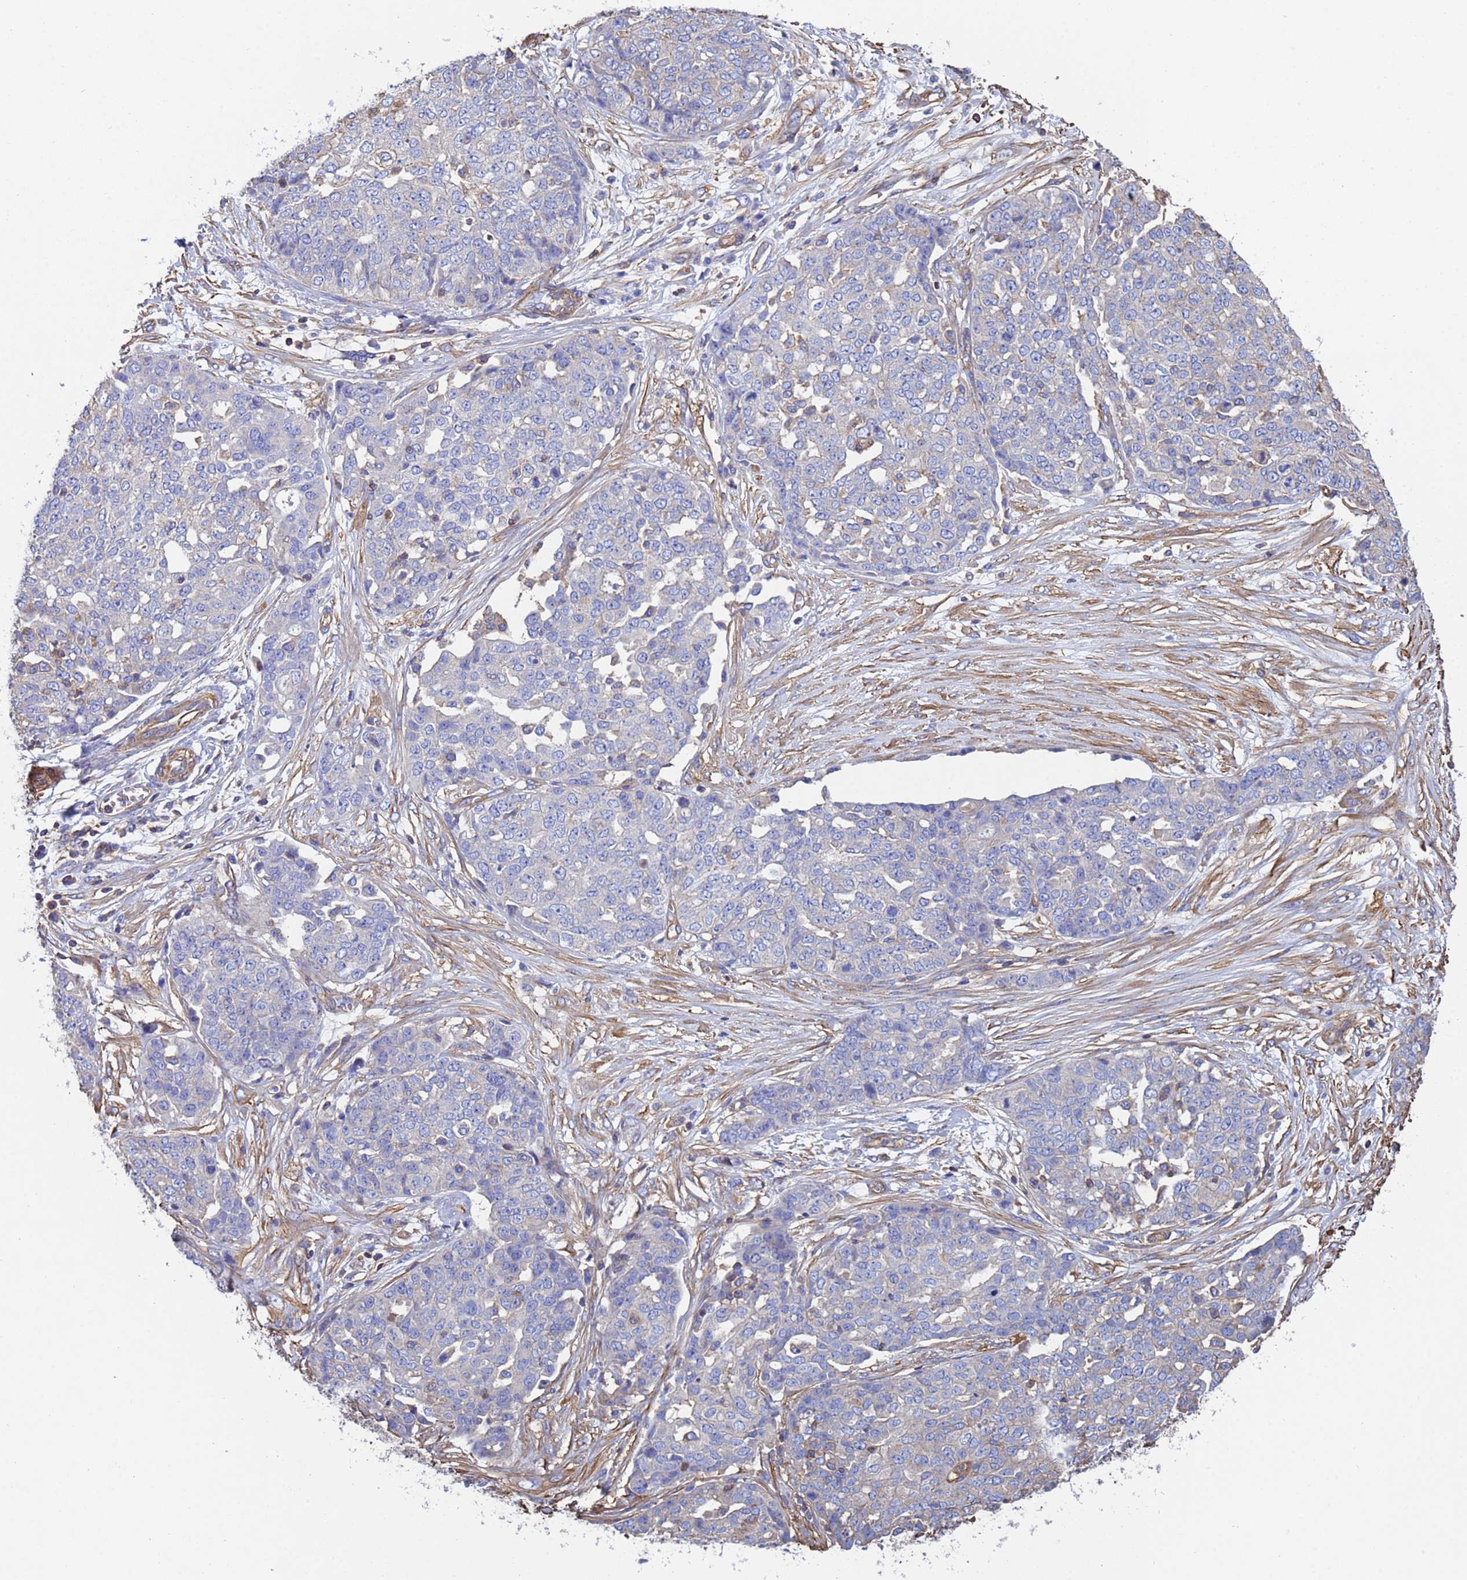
{"staining": {"intensity": "negative", "quantity": "none", "location": "none"}, "tissue": "ovarian cancer", "cell_type": "Tumor cells", "image_type": "cancer", "snomed": [{"axis": "morphology", "description": "Cystadenocarcinoma, serous, NOS"}, {"axis": "topography", "description": "Soft tissue"}, {"axis": "topography", "description": "Ovary"}], "caption": "High power microscopy image of an IHC photomicrograph of ovarian serous cystadenocarcinoma, revealing no significant expression in tumor cells.", "gene": "MYL12A", "patient": {"sex": "female", "age": 57}}